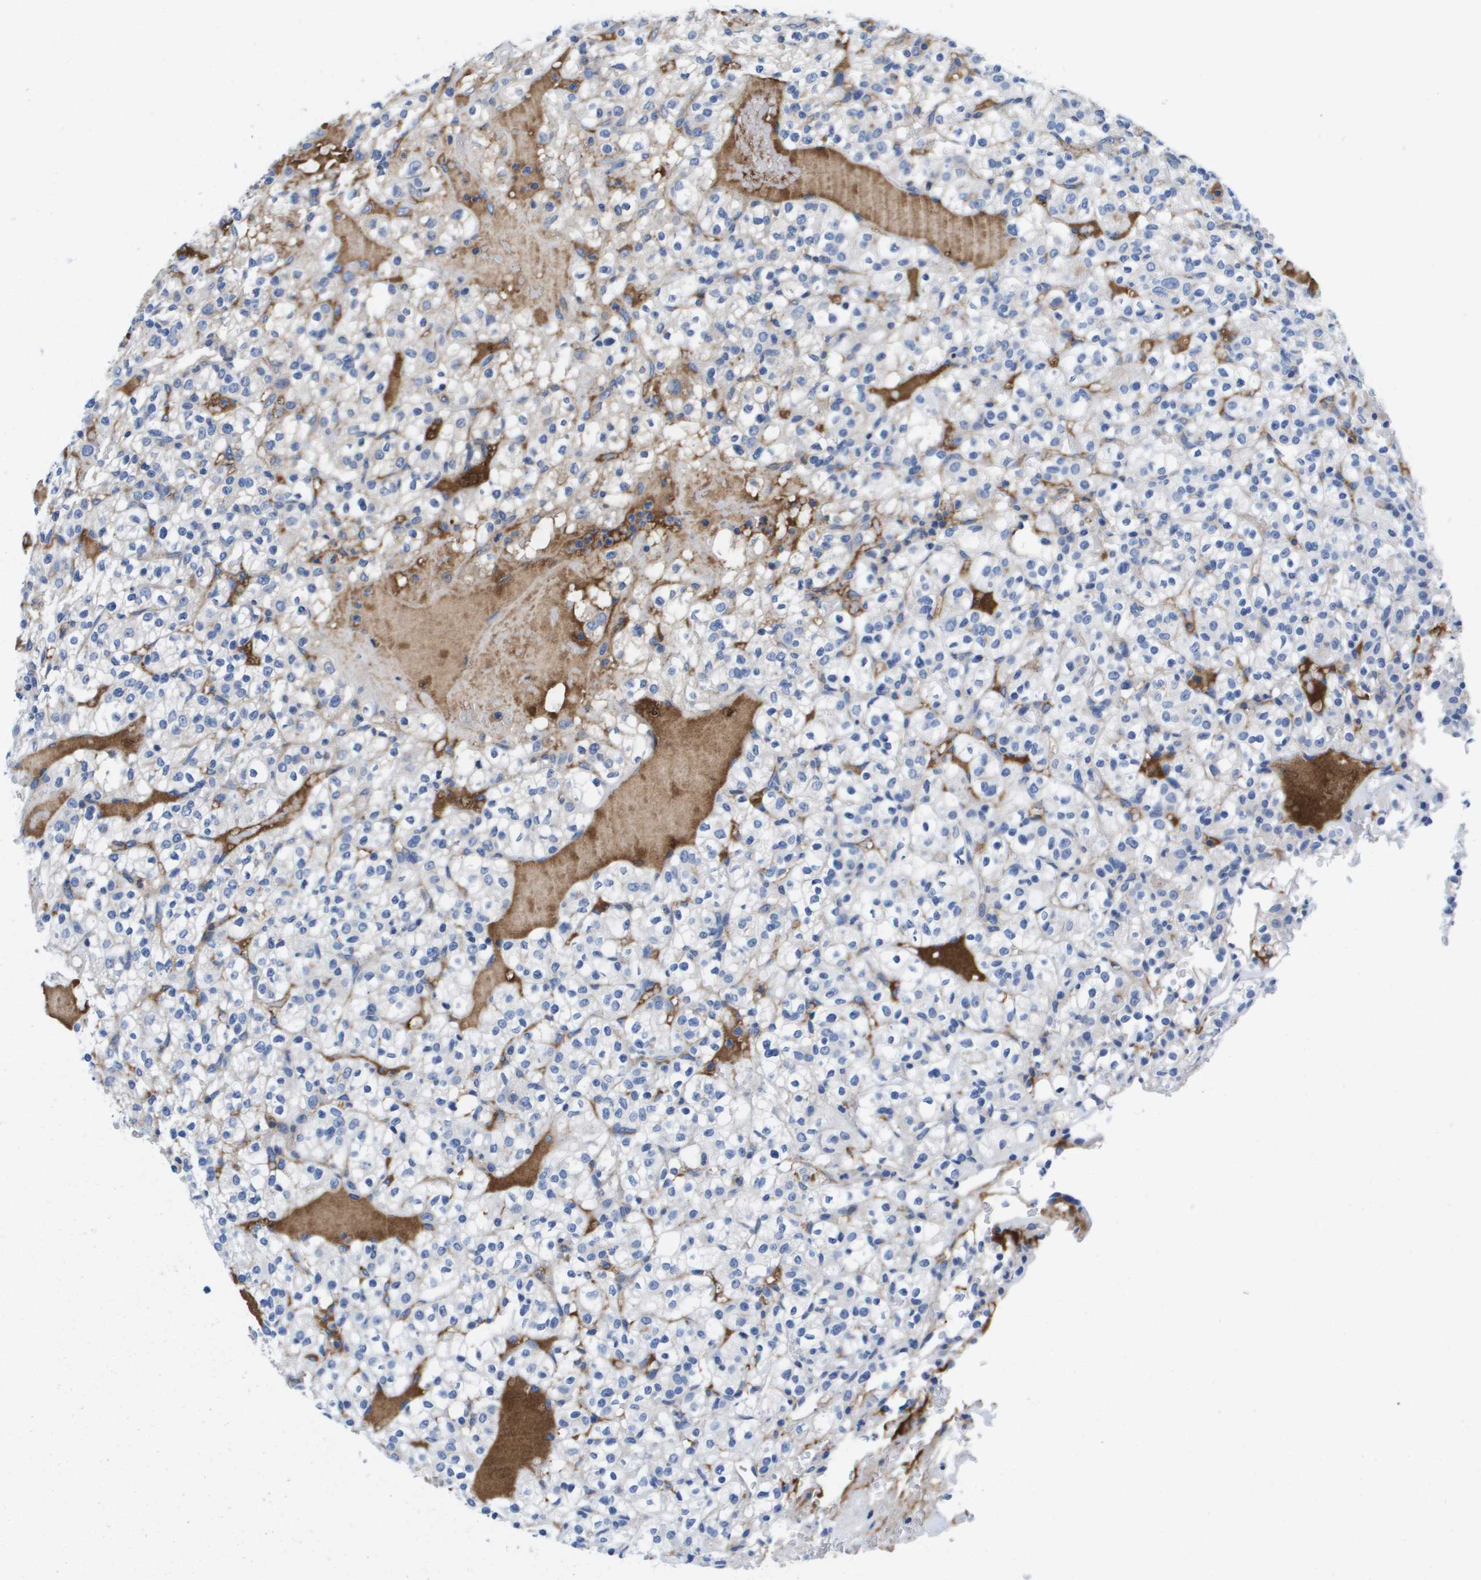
{"staining": {"intensity": "negative", "quantity": "none", "location": "none"}, "tissue": "renal cancer", "cell_type": "Tumor cells", "image_type": "cancer", "snomed": [{"axis": "morphology", "description": "Normal tissue, NOS"}, {"axis": "morphology", "description": "Adenocarcinoma, NOS"}, {"axis": "topography", "description": "Kidney"}], "caption": "This is a histopathology image of immunohistochemistry staining of adenocarcinoma (renal), which shows no staining in tumor cells.", "gene": "APOA1", "patient": {"sex": "female", "age": 72}}